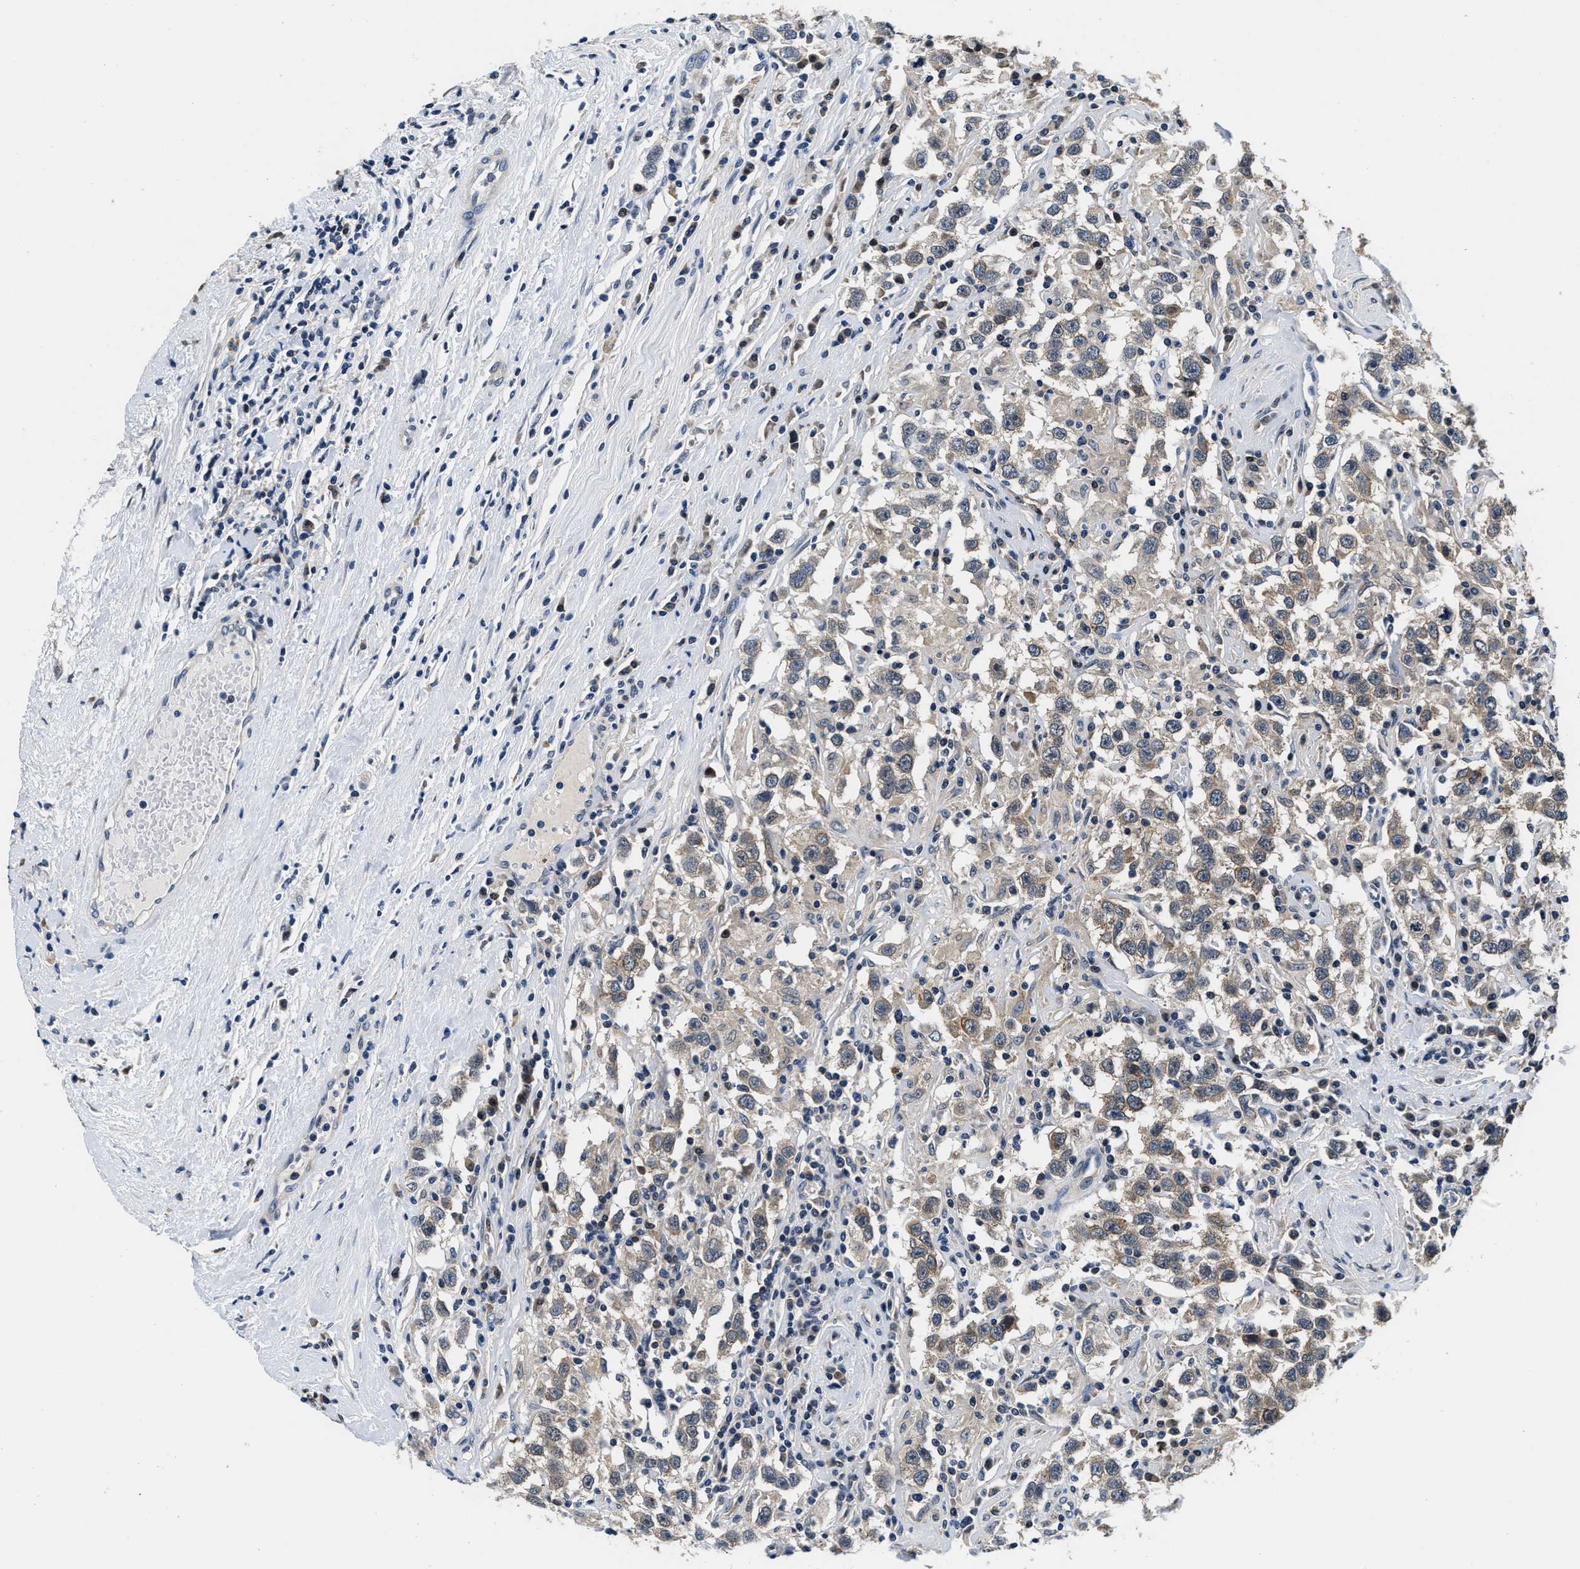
{"staining": {"intensity": "weak", "quantity": ">75%", "location": "cytoplasmic/membranous"}, "tissue": "testis cancer", "cell_type": "Tumor cells", "image_type": "cancer", "snomed": [{"axis": "morphology", "description": "Seminoma, NOS"}, {"axis": "topography", "description": "Testis"}], "caption": "IHC of seminoma (testis) exhibits low levels of weak cytoplasmic/membranous positivity in about >75% of tumor cells.", "gene": "PHPT1", "patient": {"sex": "male", "age": 41}}